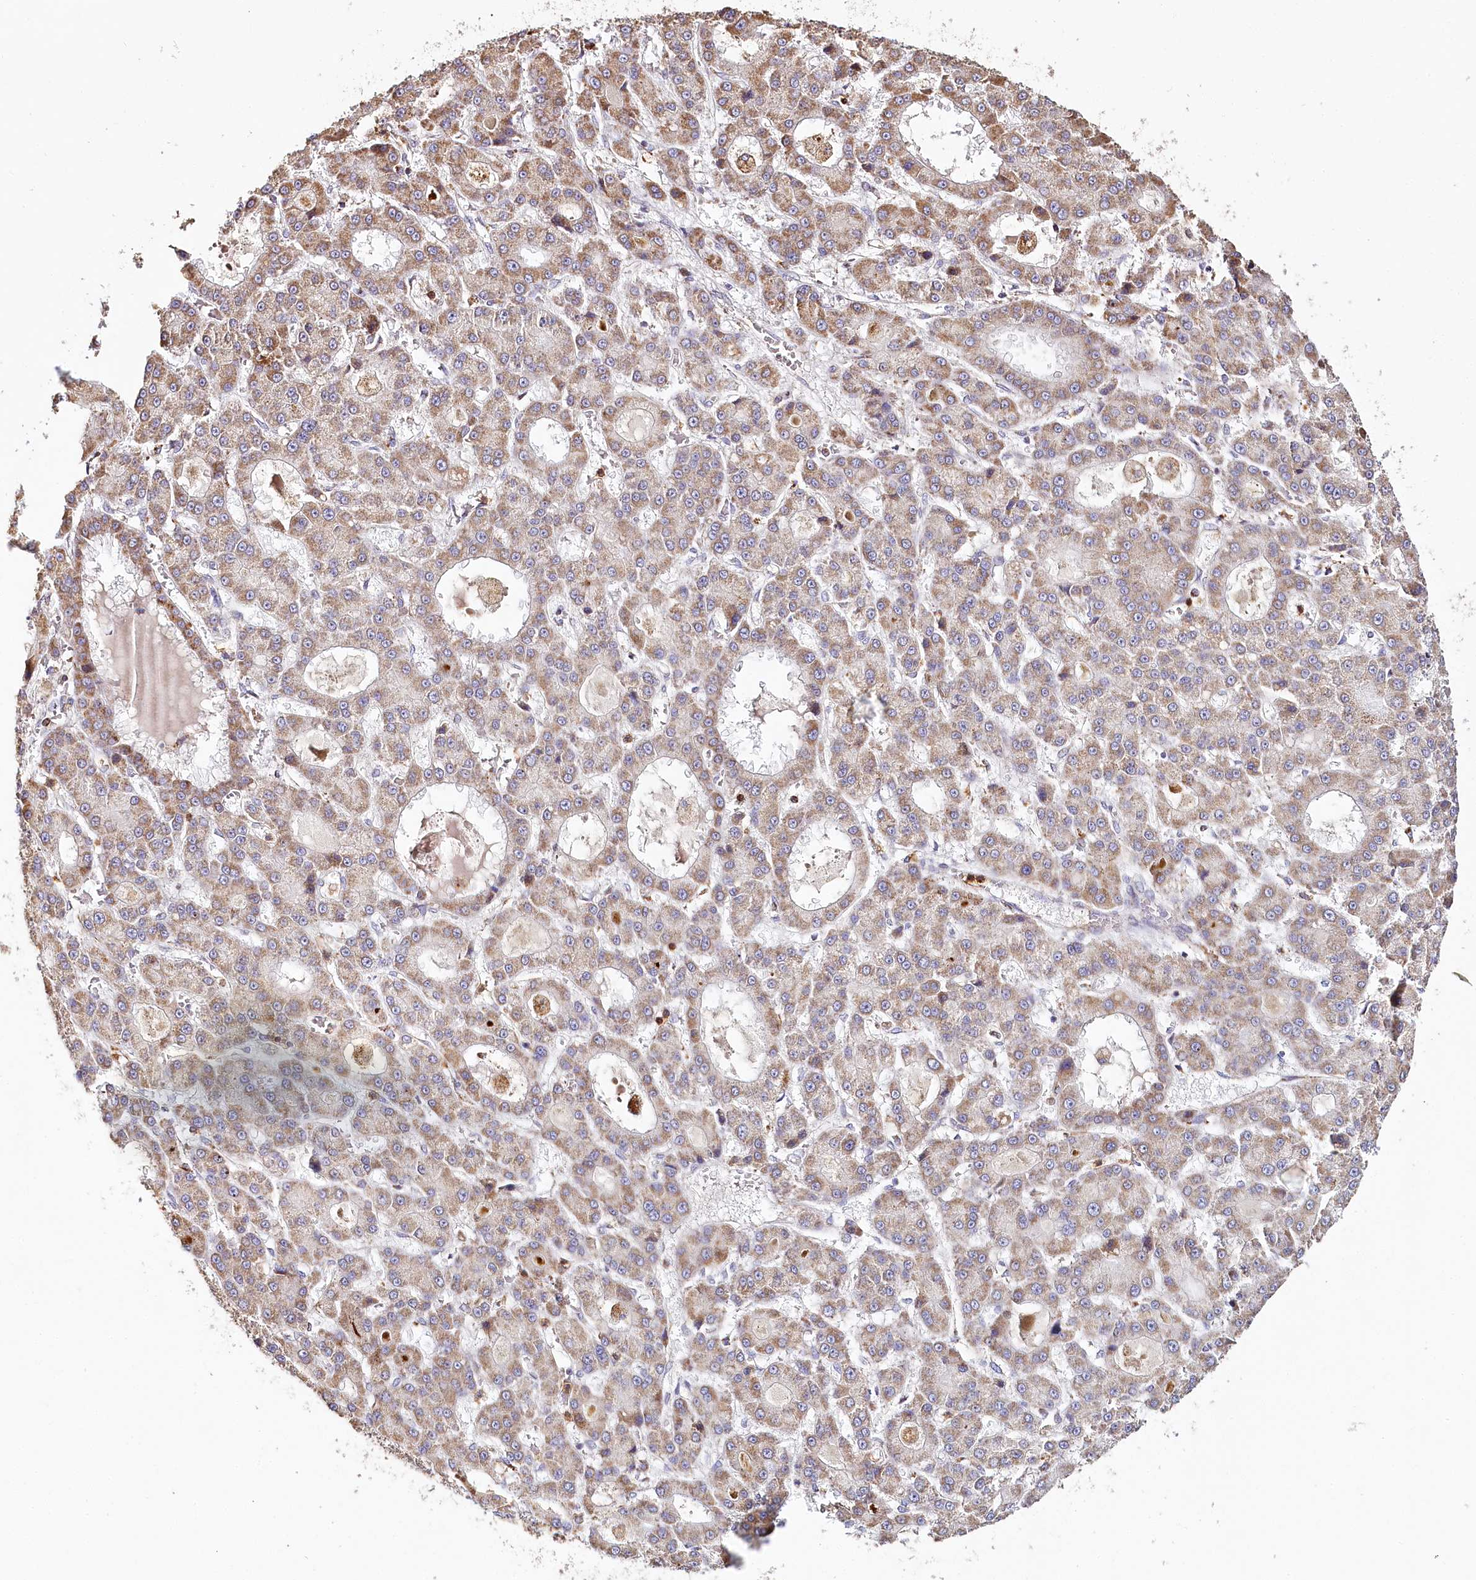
{"staining": {"intensity": "weak", "quantity": ">75%", "location": "cytoplasmic/membranous"}, "tissue": "liver cancer", "cell_type": "Tumor cells", "image_type": "cancer", "snomed": [{"axis": "morphology", "description": "Carcinoma, Hepatocellular, NOS"}, {"axis": "topography", "description": "Liver"}], "caption": "A high-resolution micrograph shows immunohistochemistry (IHC) staining of liver hepatocellular carcinoma, which shows weak cytoplasmic/membranous positivity in approximately >75% of tumor cells. Using DAB (3,3'-diaminobenzidine) (brown) and hematoxylin (blue) stains, captured at high magnification using brightfield microscopy.", "gene": "MMP25", "patient": {"sex": "male", "age": 70}}